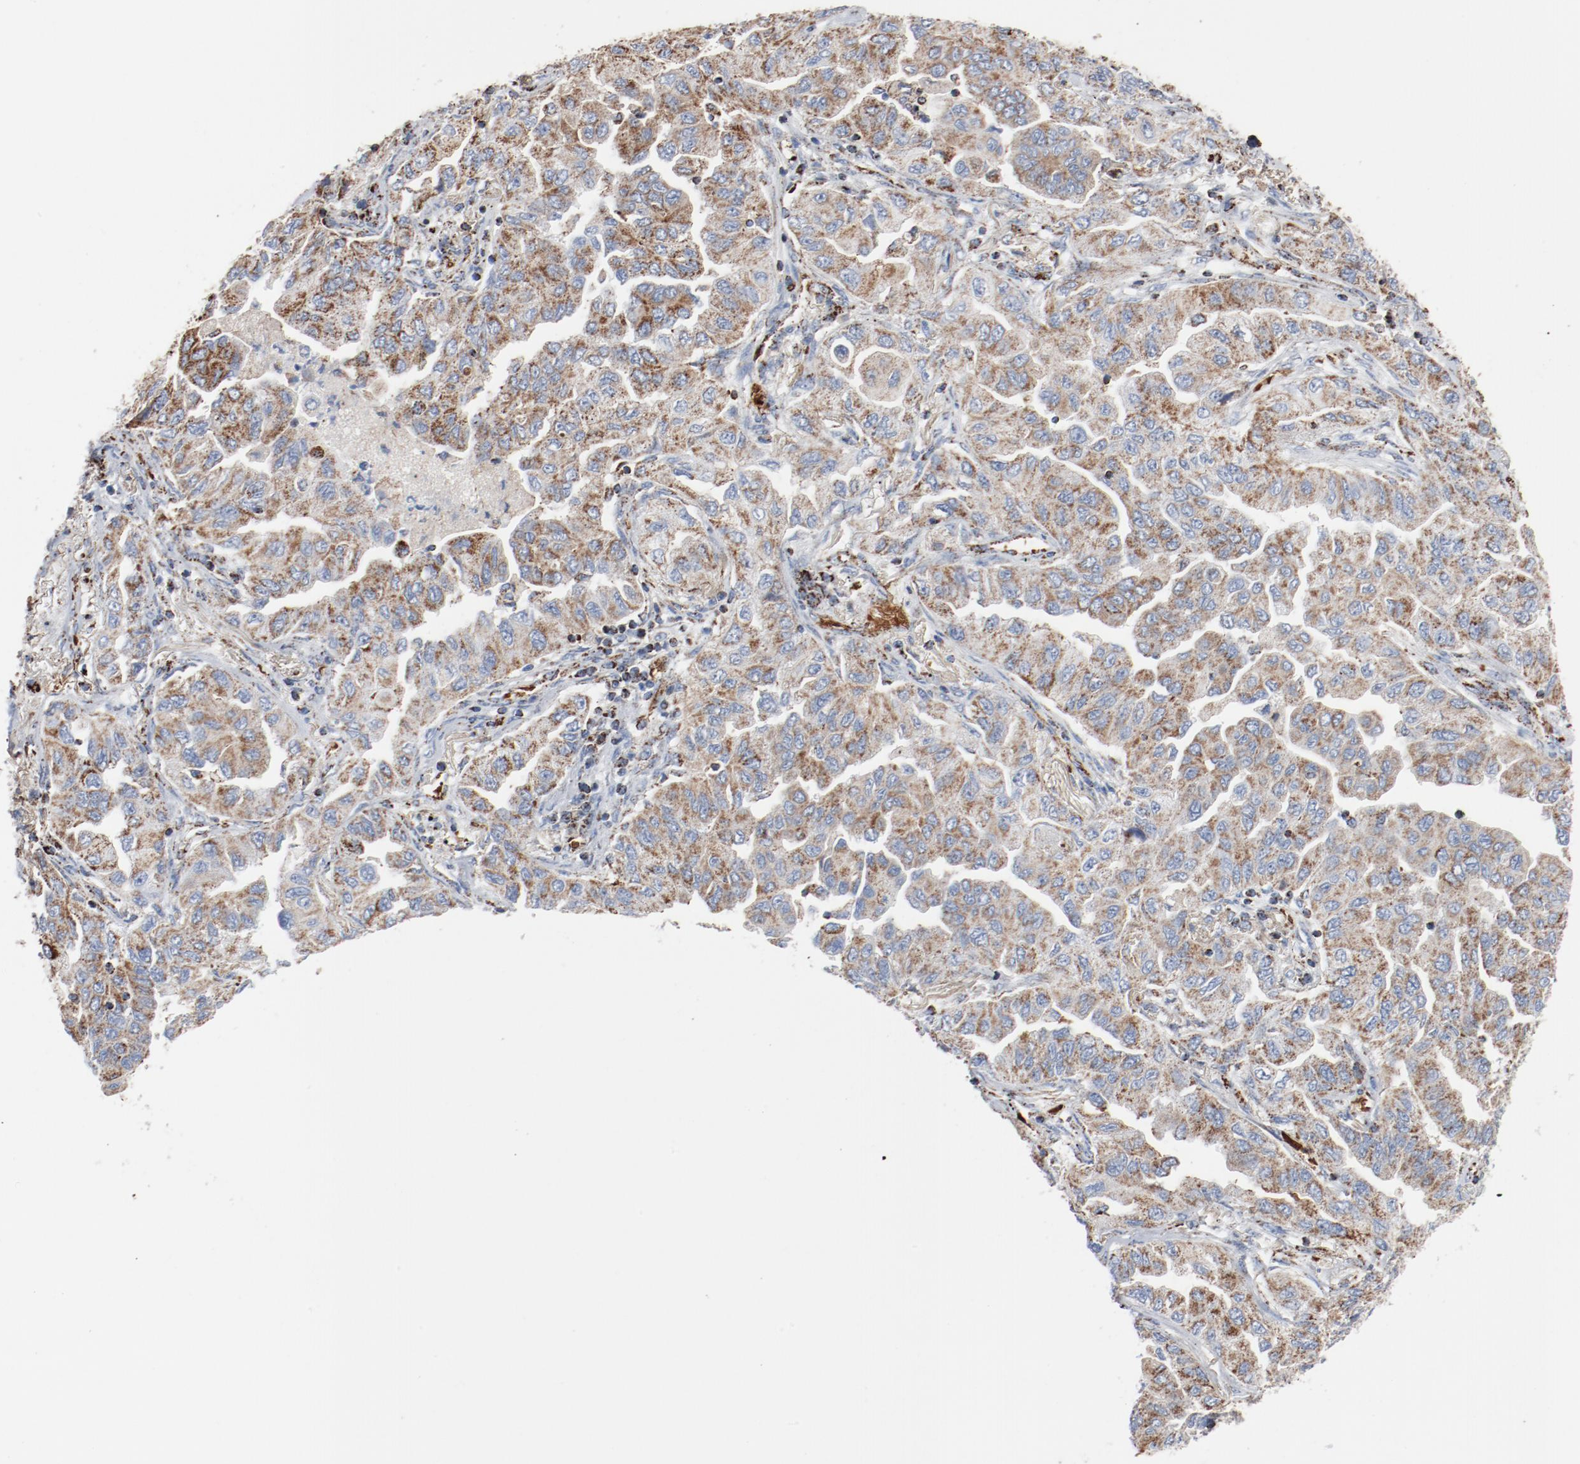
{"staining": {"intensity": "moderate", "quantity": ">75%", "location": "cytoplasmic/membranous"}, "tissue": "lung cancer", "cell_type": "Tumor cells", "image_type": "cancer", "snomed": [{"axis": "morphology", "description": "Adenocarcinoma, NOS"}, {"axis": "topography", "description": "Lung"}], "caption": "Immunohistochemical staining of lung cancer demonstrates moderate cytoplasmic/membranous protein expression in approximately >75% of tumor cells. The protein is stained brown, and the nuclei are stained in blue (DAB (3,3'-diaminobenzidine) IHC with brightfield microscopy, high magnification).", "gene": "NDUFB8", "patient": {"sex": "female", "age": 65}}